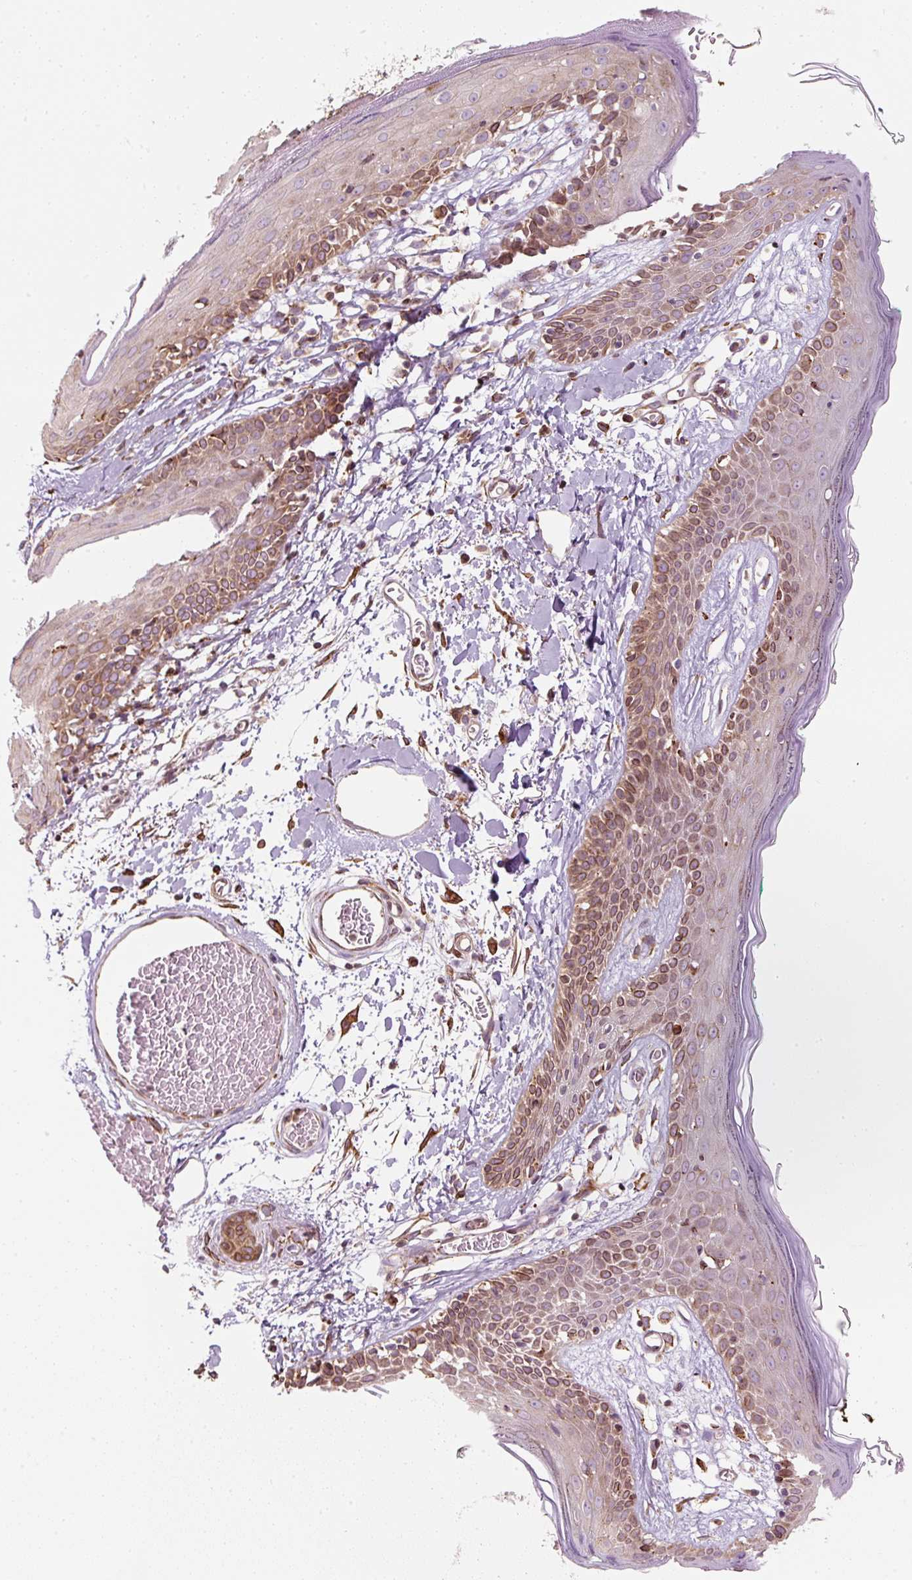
{"staining": {"intensity": "moderate", "quantity": ">75%", "location": "cytoplasmic/membranous"}, "tissue": "skin", "cell_type": "Fibroblasts", "image_type": "normal", "snomed": [{"axis": "morphology", "description": "Normal tissue, NOS"}, {"axis": "topography", "description": "Skin"}], "caption": "Normal skin shows moderate cytoplasmic/membranous positivity in approximately >75% of fibroblasts, visualized by immunohistochemistry. Ihc stains the protein in brown and the nuclei are stained blue.", "gene": "PRKCSH", "patient": {"sex": "male", "age": 79}}